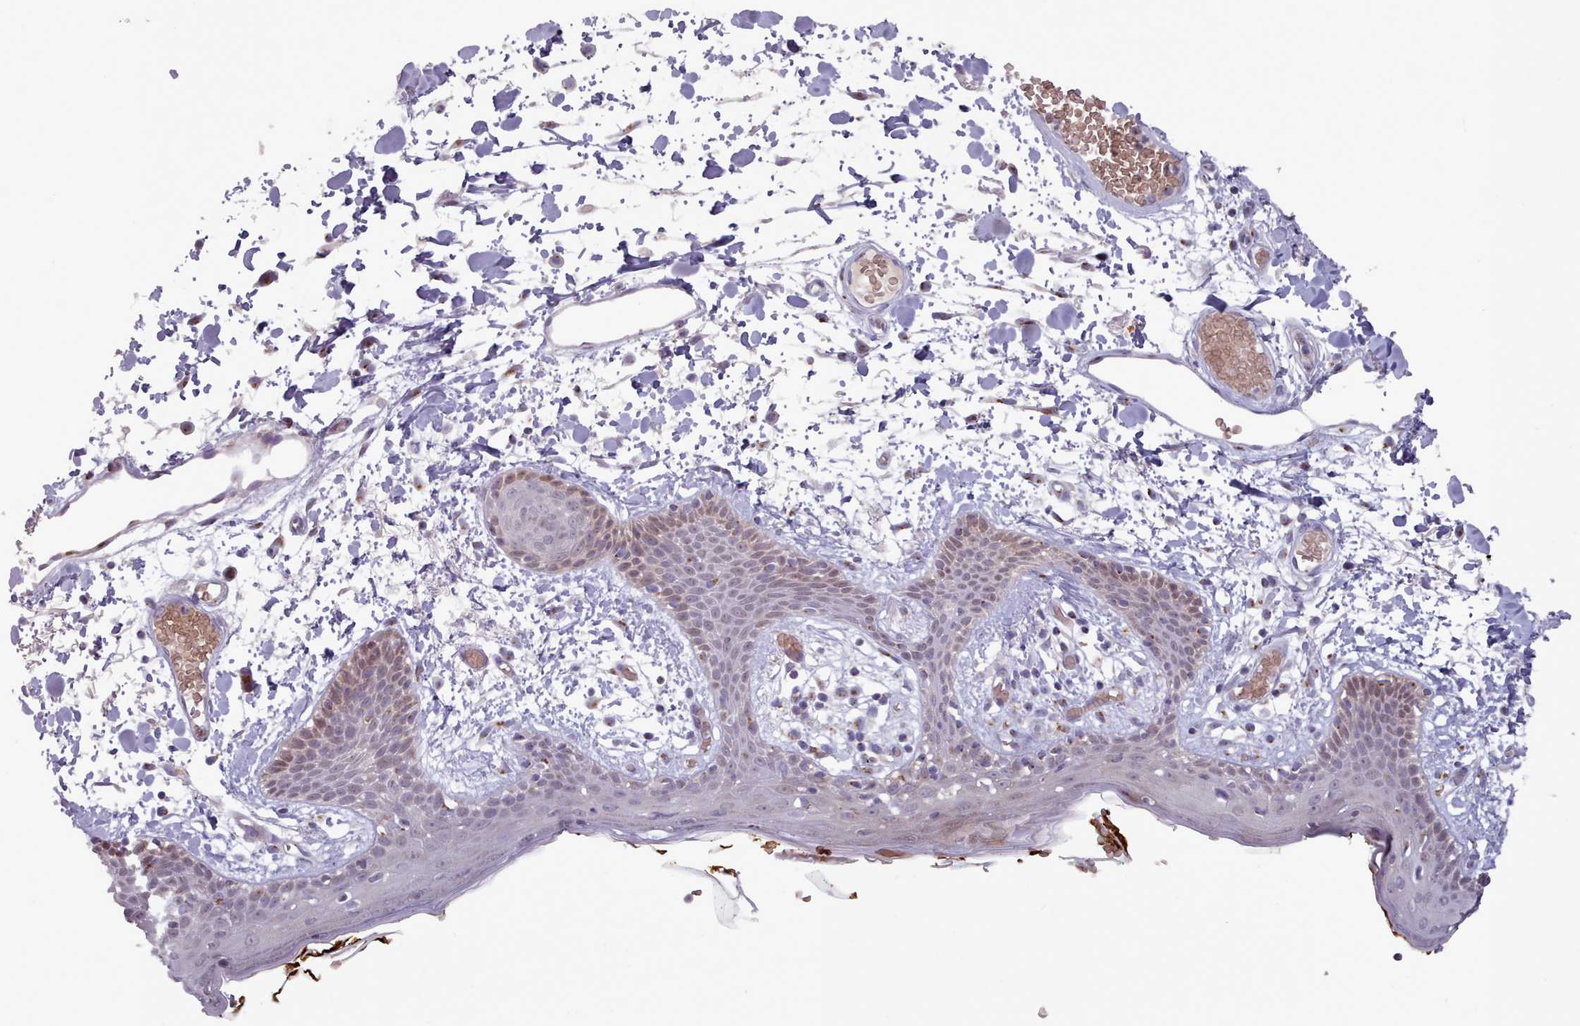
{"staining": {"intensity": "moderate", "quantity": ">75%", "location": "cytoplasmic/membranous"}, "tissue": "skin", "cell_type": "Fibroblasts", "image_type": "normal", "snomed": [{"axis": "morphology", "description": "Normal tissue, NOS"}, {"axis": "topography", "description": "Skin"}], "caption": "This image reveals immunohistochemistry (IHC) staining of unremarkable human skin, with medium moderate cytoplasmic/membranous positivity in approximately >75% of fibroblasts.", "gene": "MAN1B1", "patient": {"sex": "male", "age": 79}}